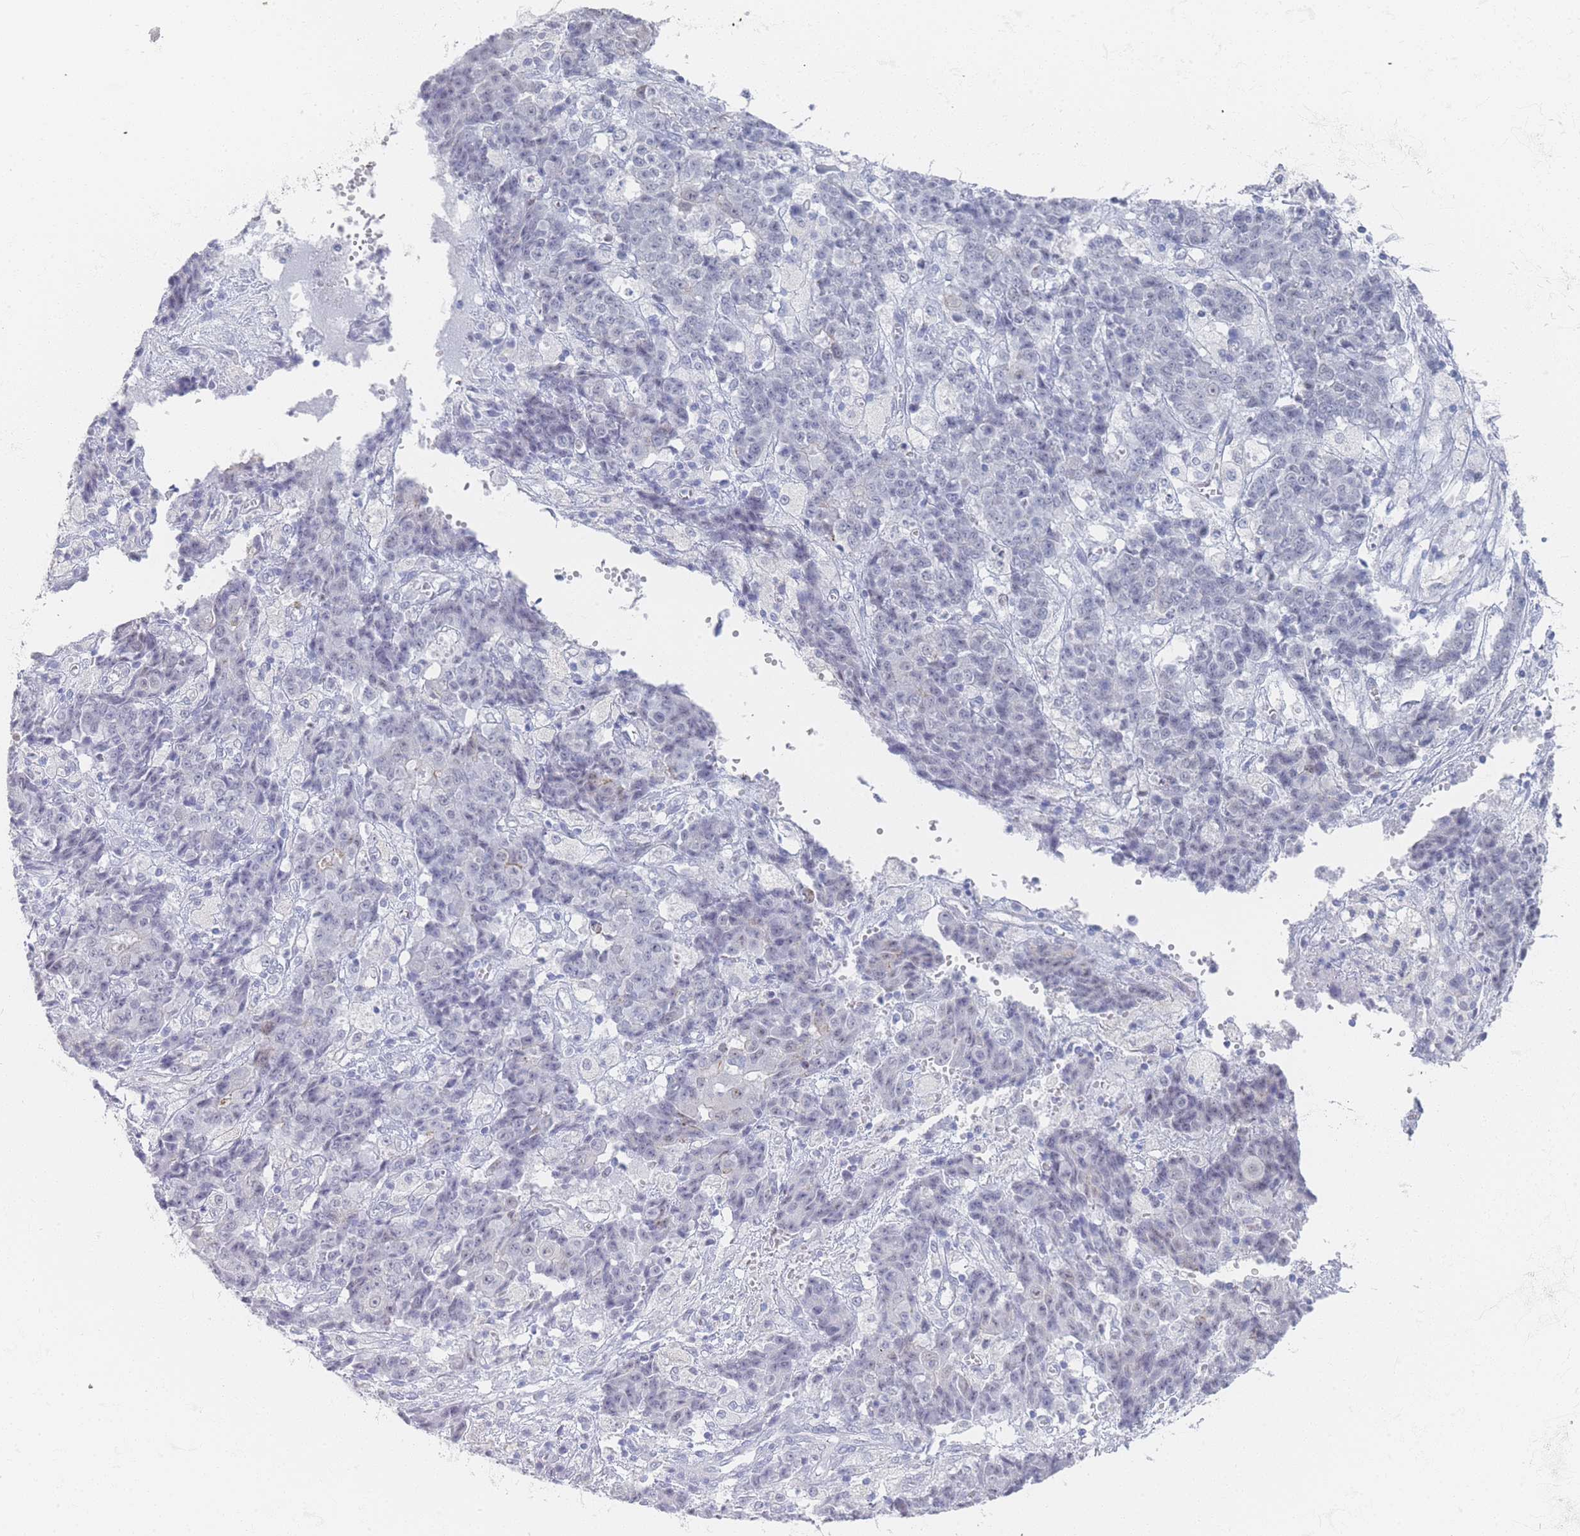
{"staining": {"intensity": "negative", "quantity": "none", "location": "none"}, "tissue": "ovarian cancer", "cell_type": "Tumor cells", "image_type": "cancer", "snomed": [{"axis": "morphology", "description": "Carcinoma, endometroid"}, {"axis": "topography", "description": "Ovary"}], "caption": "Tumor cells are negative for protein expression in human endometroid carcinoma (ovarian).", "gene": "IMPG1", "patient": {"sex": "female", "age": 42}}